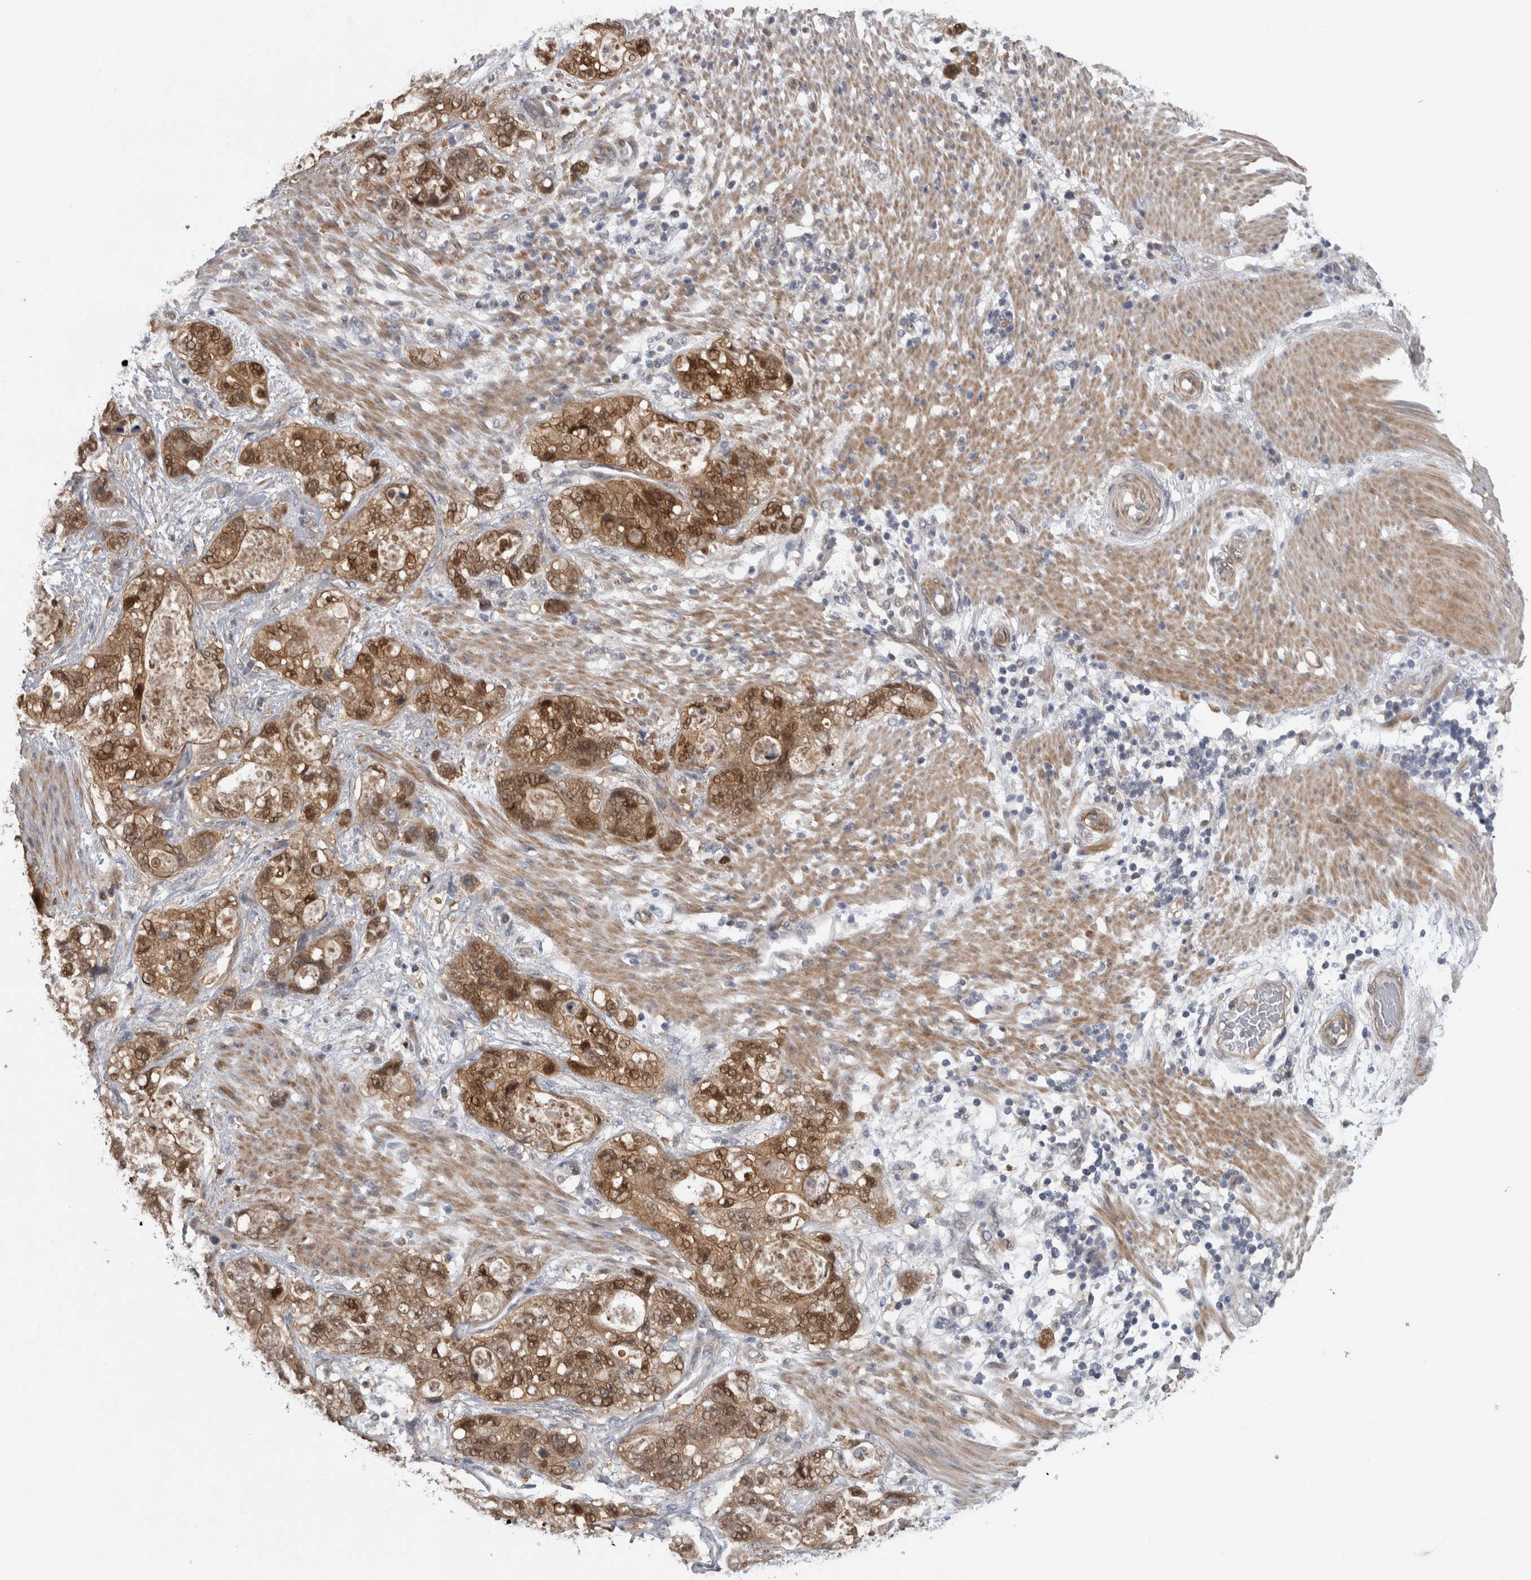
{"staining": {"intensity": "moderate", "quantity": ">75%", "location": "cytoplasmic/membranous,nuclear"}, "tissue": "stomach cancer", "cell_type": "Tumor cells", "image_type": "cancer", "snomed": [{"axis": "morphology", "description": "Normal tissue, NOS"}, {"axis": "morphology", "description": "Adenocarcinoma, NOS"}, {"axis": "topography", "description": "Stomach"}], "caption": "Protein staining demonstrates moderate cytoplasmic/membranous and nuclear expression in about >75% of tumor cells in stomach adenocarcinoma.", "gene": "NAPRT", "patient": {"sex": "female", "age": 89}}